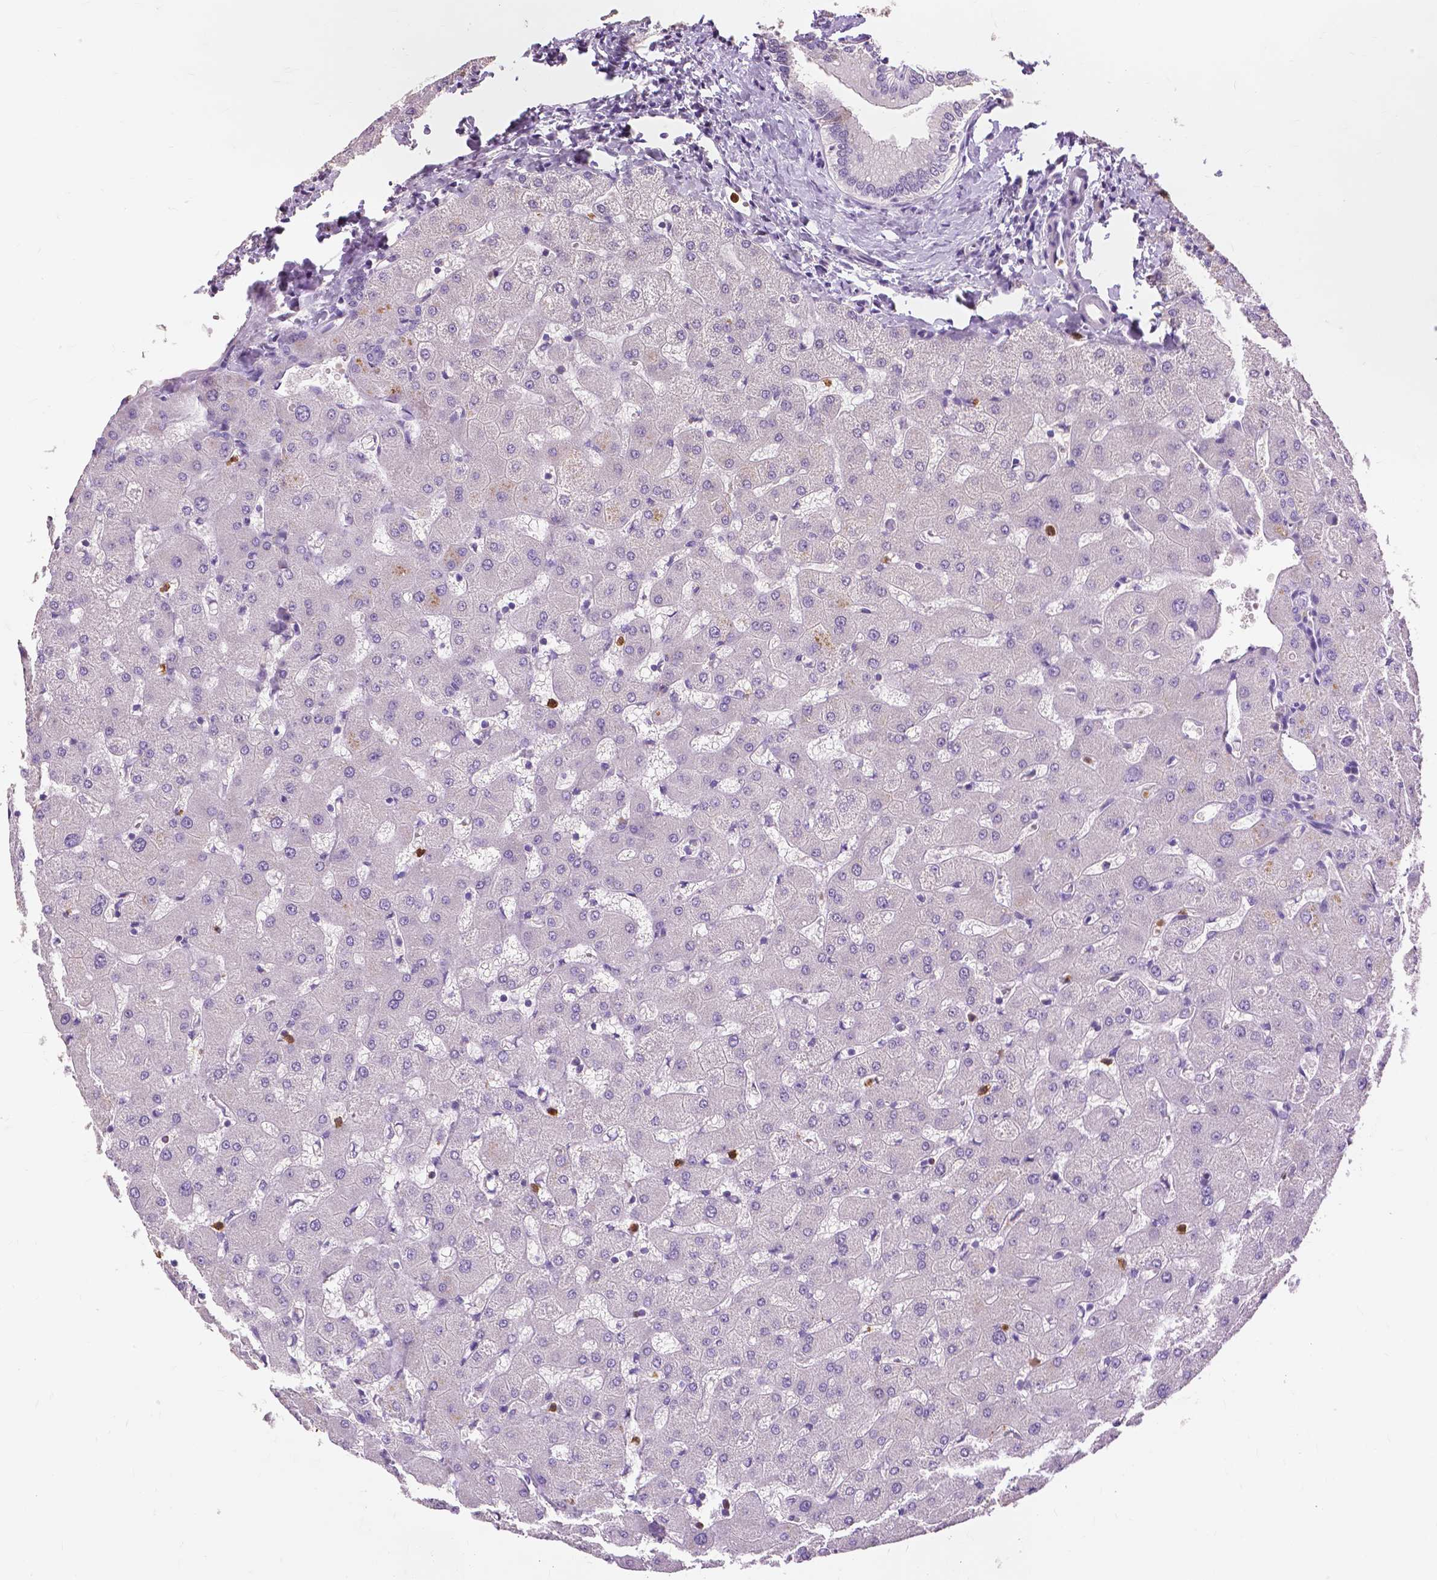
{"staining": {"intensity": "negative", "quantity": "none", "location": "none"}, "tissue": "liver", "cell_type": "Cholangiocytes", "image_type": "normal", "snomed": [{"axis": "morphology", "description": "Normal tissue, NOS"}, {"axis": "topography", "description": "Liver"}], "caption": "This is an IHC photomicrograph of benign liver. There is no expression in cholangiocytes.", "gene": "CXCR2", "patient": {"sex": "female", "age": 63}}